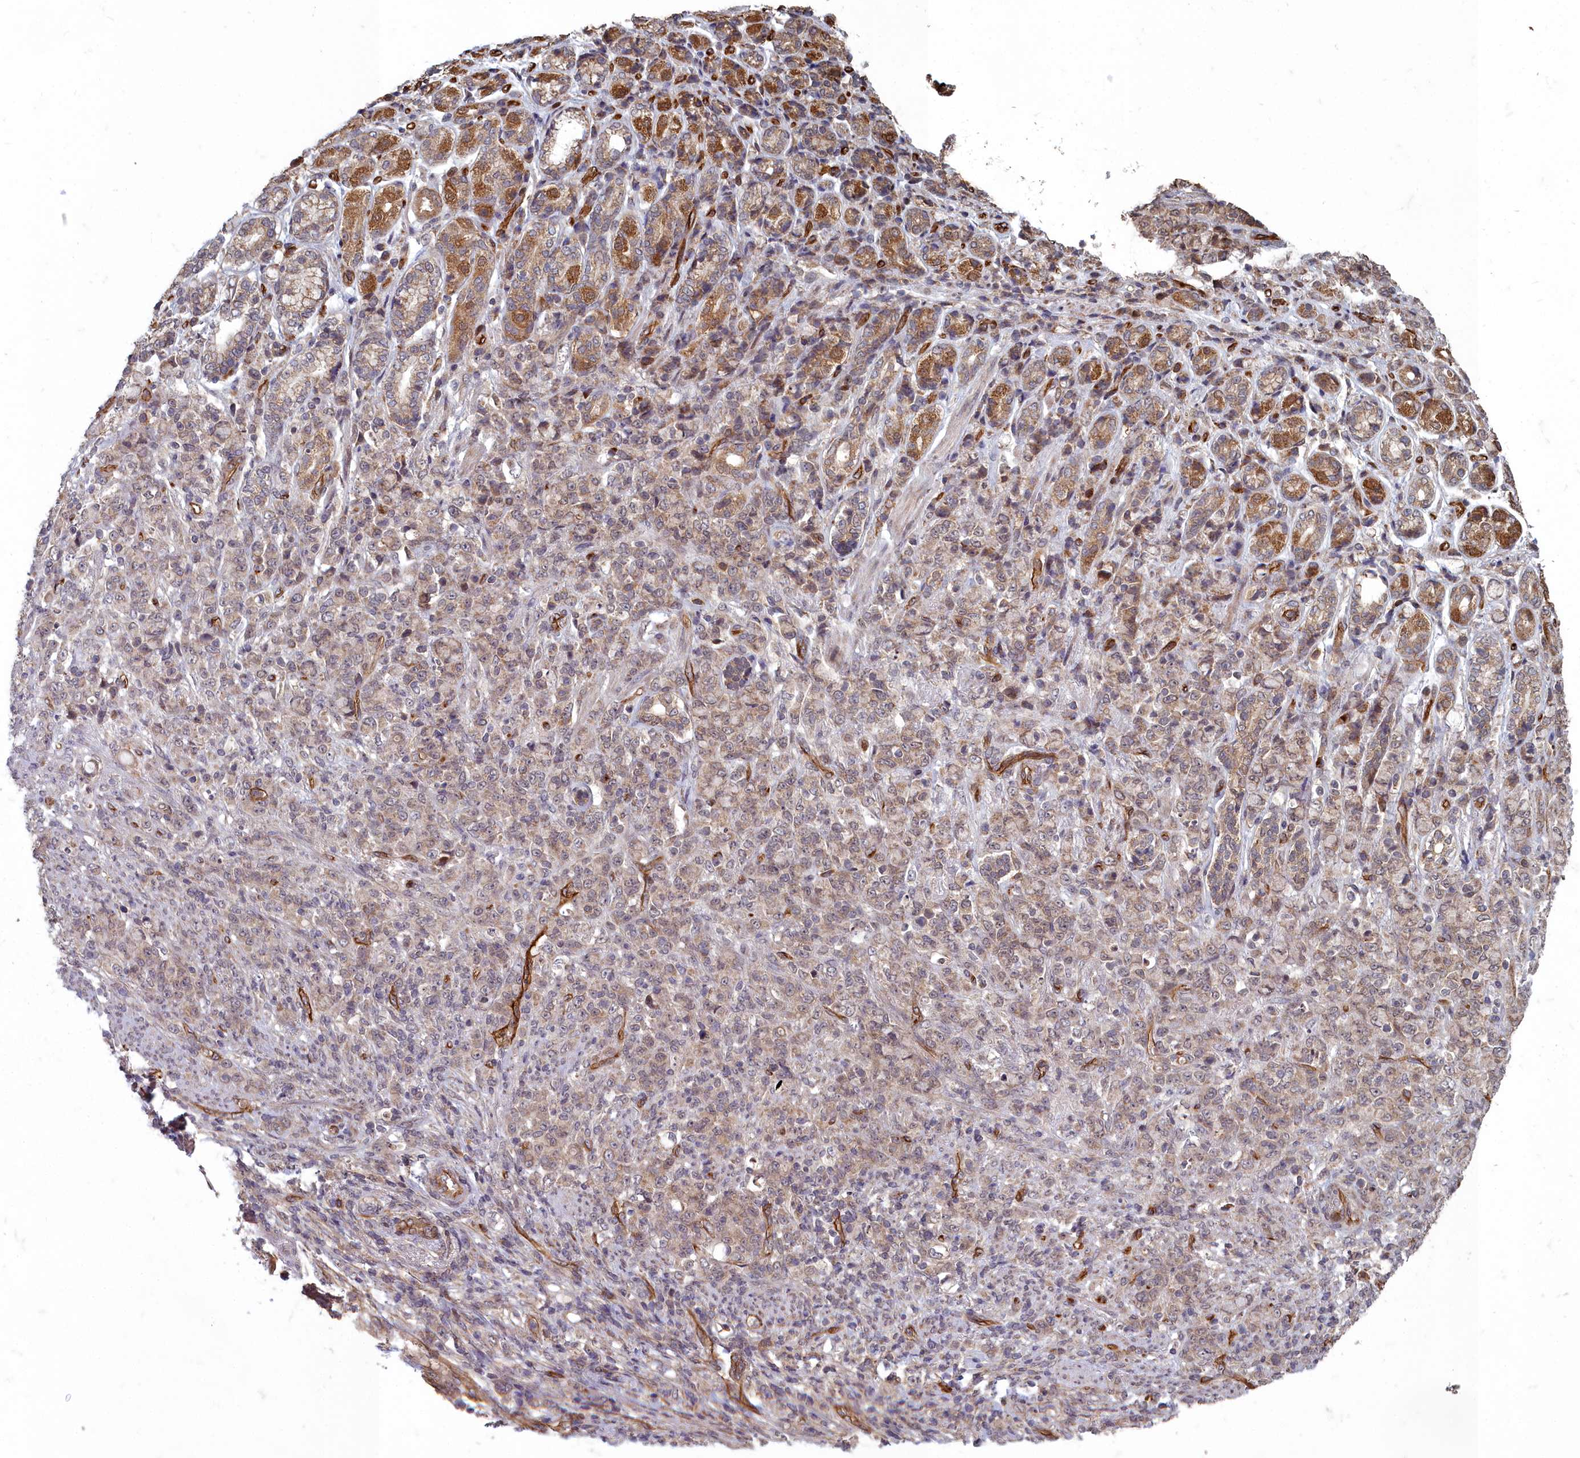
{"staining": {"intensity": "weak", "quantity": "25%-75%", "location": "cytoplasmic/membranous"}, "tissue": "stomach cancer", "cell_type": "Tumor cells", "image_type": "cancer", "snomed": [{"axis": "morphology", "description": "Adenocarcinoma, NOS"}, {"axis": "topography", "description": "Stomach"}], "caption": "A brown stain labels weak cytoplasmic/membranous positivity of a protein in stomach cancer (adenocarcinoma) tumor cells.", "gene": "TSPYL4", "patient": {"sex": "female", "age": 79}}